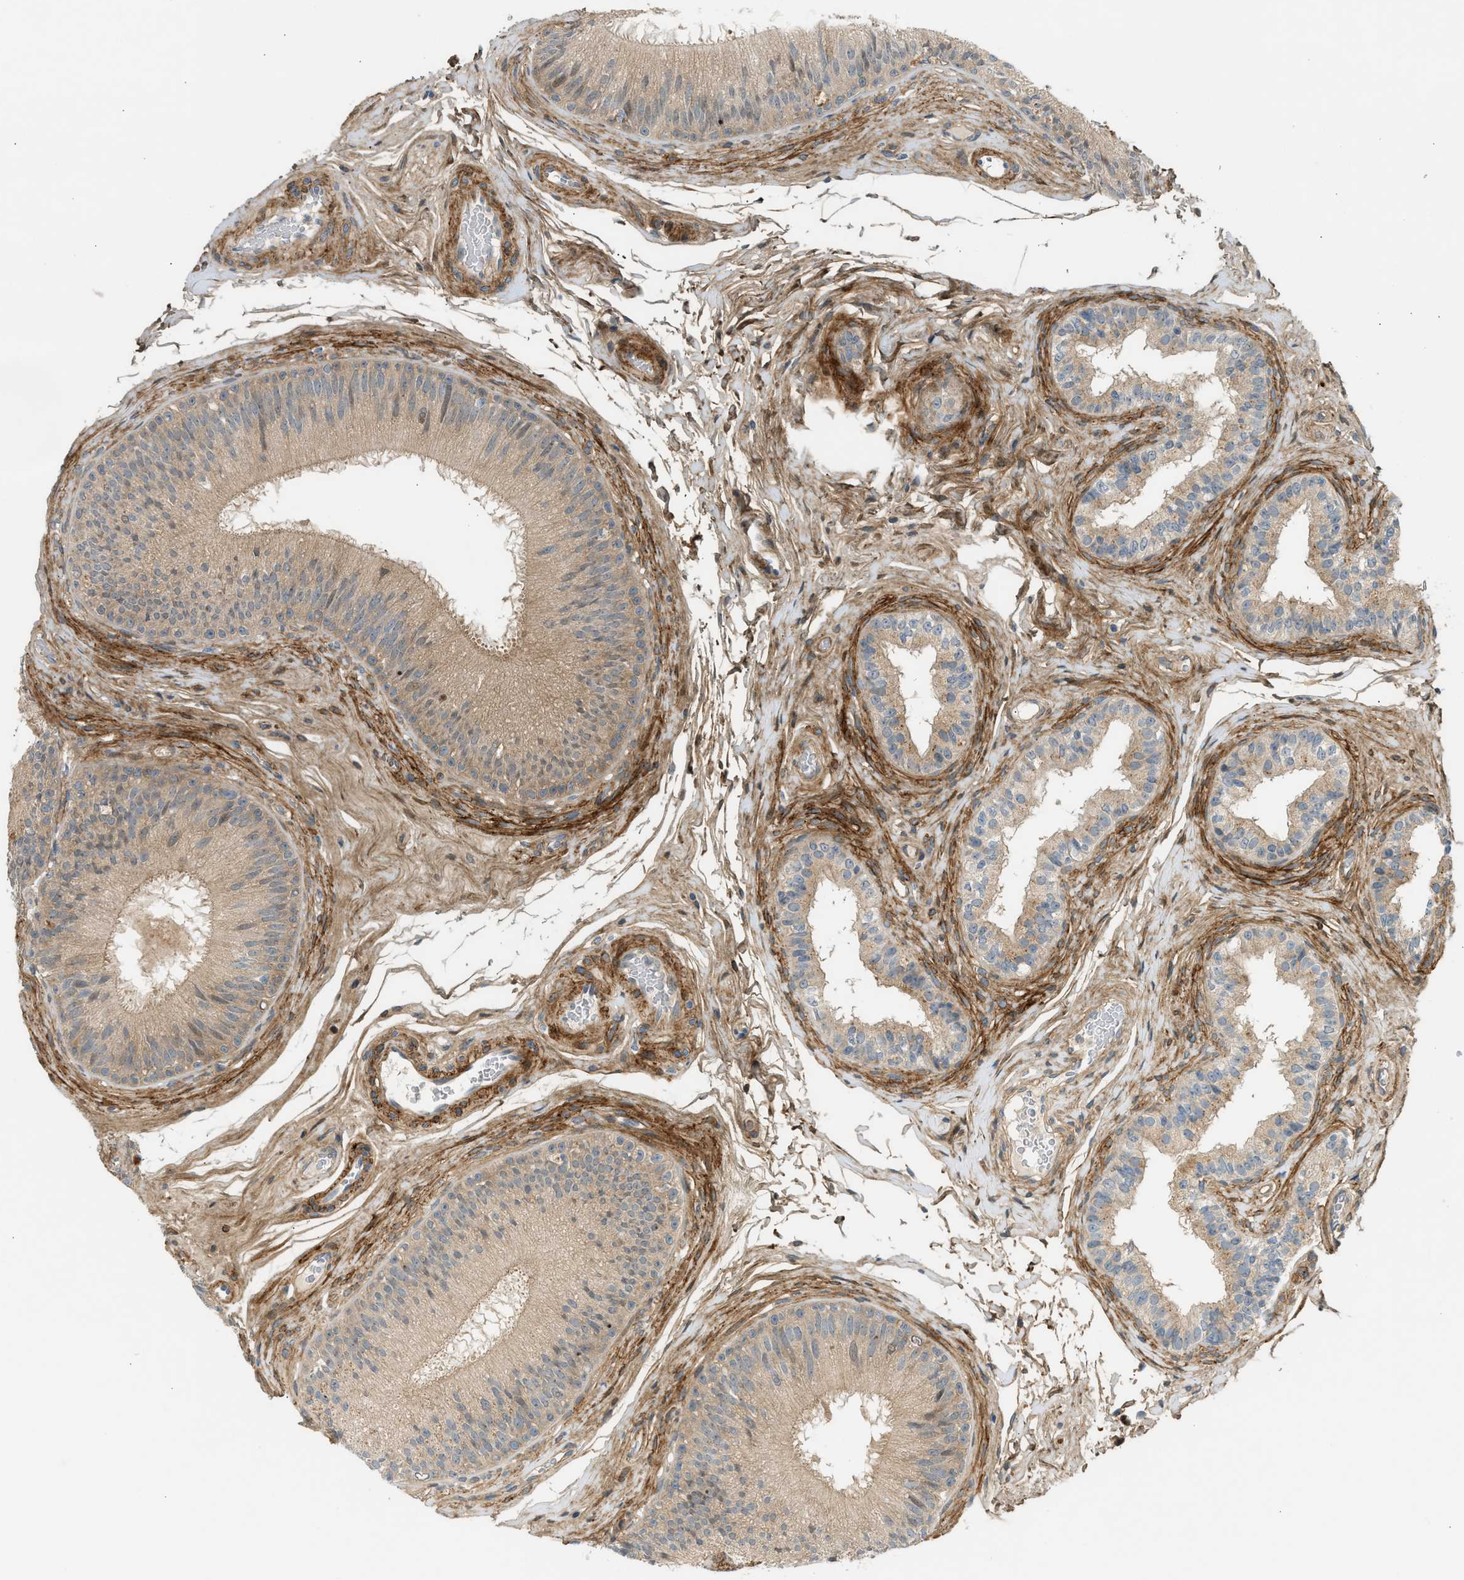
{"staining": {"intensity": "weak", "quantity": ">75%", "location": "cytoplasmic/membranous"}, "tissue": "epididymis", "cell_type": "Glandular cells", "image_type": "normal", "snomed": [{"axis": "morphology", "description": "Normal tissue, NOS"}, {"axis": "topography", "description": "Testis"}, {"axis": "topography", "description": "Epididymis"}], "caption": "A photomicrograph of epididymis stained for a protein shows weak cytoplasmic/membranous brown staining in glandular cells. (IHC, brightfield microscopy, high magnification).", "gene": "EDNRA", "patient": {"sex": "male", "age": 36}}